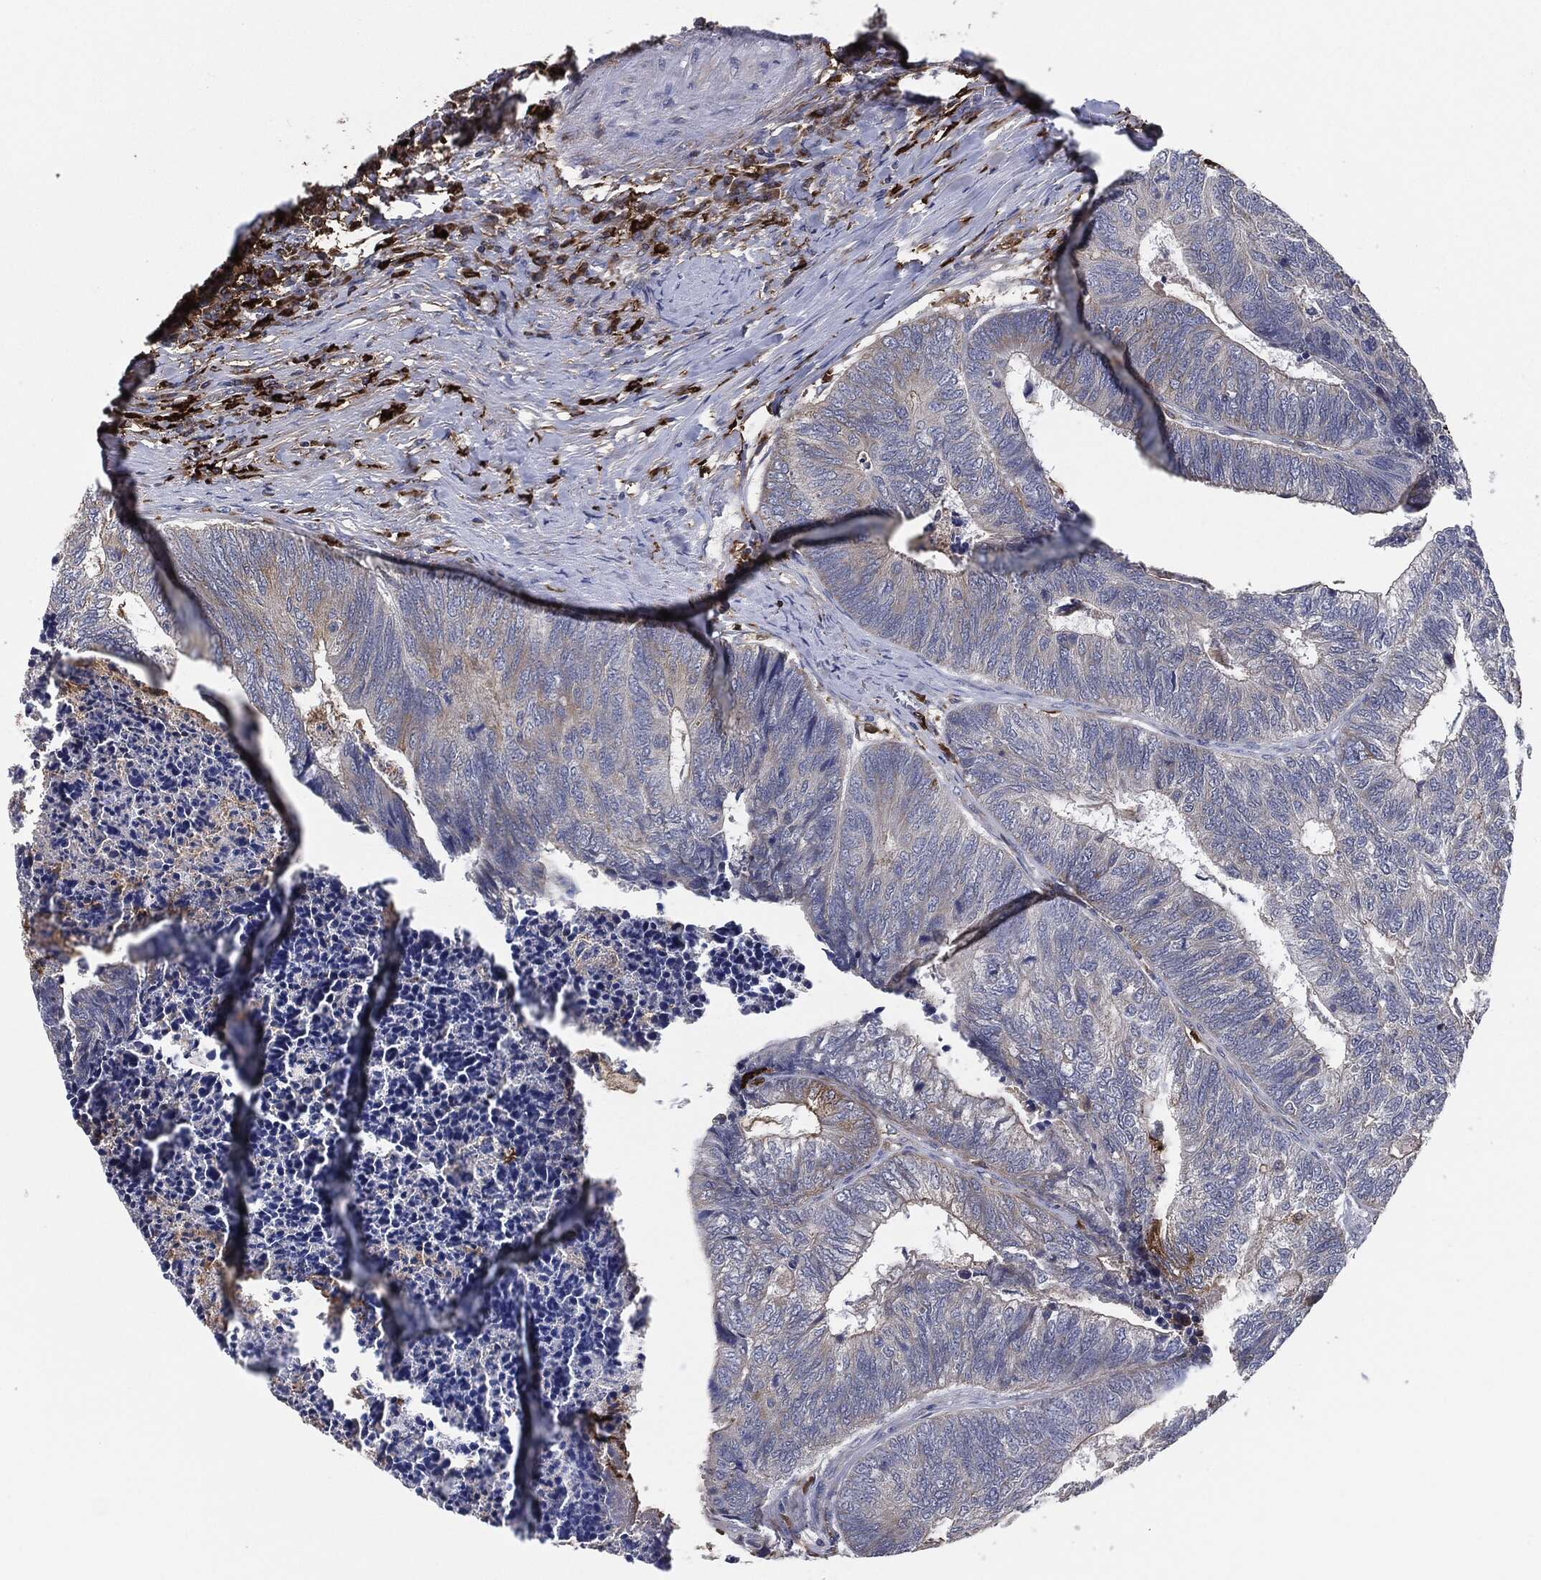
{"staining": {"intensity": "weak", "quantity": "<25%", "location": "cytoplasmic/membranous"}, "tissue": "colorectal cancer", "cell_type": "Tumor cells", "image_type": "cancer", "snomed": [{"axis": "morphology", "description": "Adenocarcinoma, NOS"}, {"axis": "topography", "description": "Colon"}], "caption": "High magnification brightfield microscopy of colorectal adenocarcinoma stained with DAB (brown) and counterstained with hematoxylin (blue): tumor cells show no significant expression.", "gene": "TMEM11", "patient": {"sex": "female", "age": 67}}